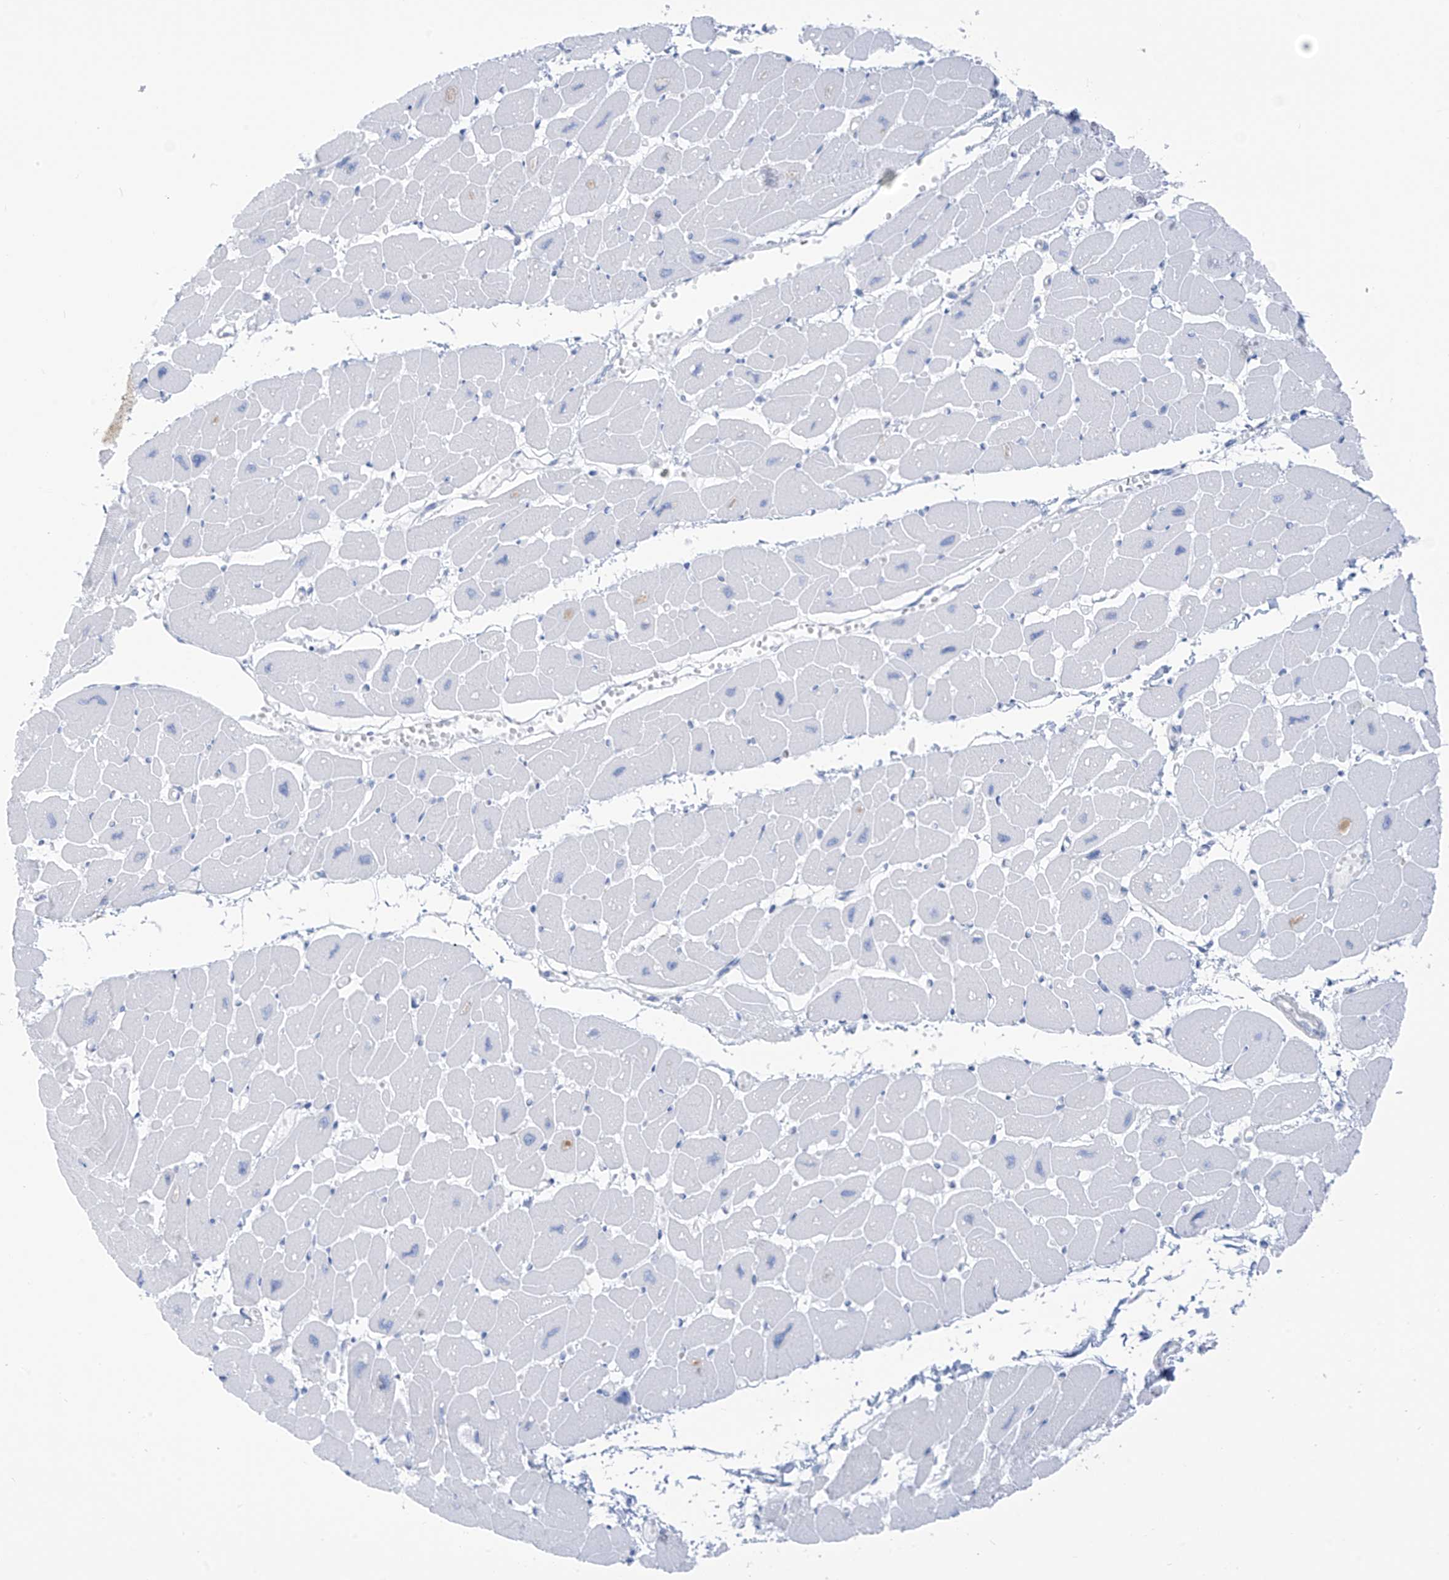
{"staining": {"intensity": "negative", "quantity": "none", "location": "none"}, "tissue": "heart muscle", "cell_type": "Cardiomyocytes", "image_type": "normal", "snomed": [{"axis": "morphology", "description": "Normal tissue, NOS"}, {"axis": "topography", "description": "Heart"}], "caption": "This is an immunohistochemistry micrograph of normal heart muscle. There is no expression in cardiomyocytes.", "gene": "RCN2", "patient": {"sex": "female", "age": 54}}